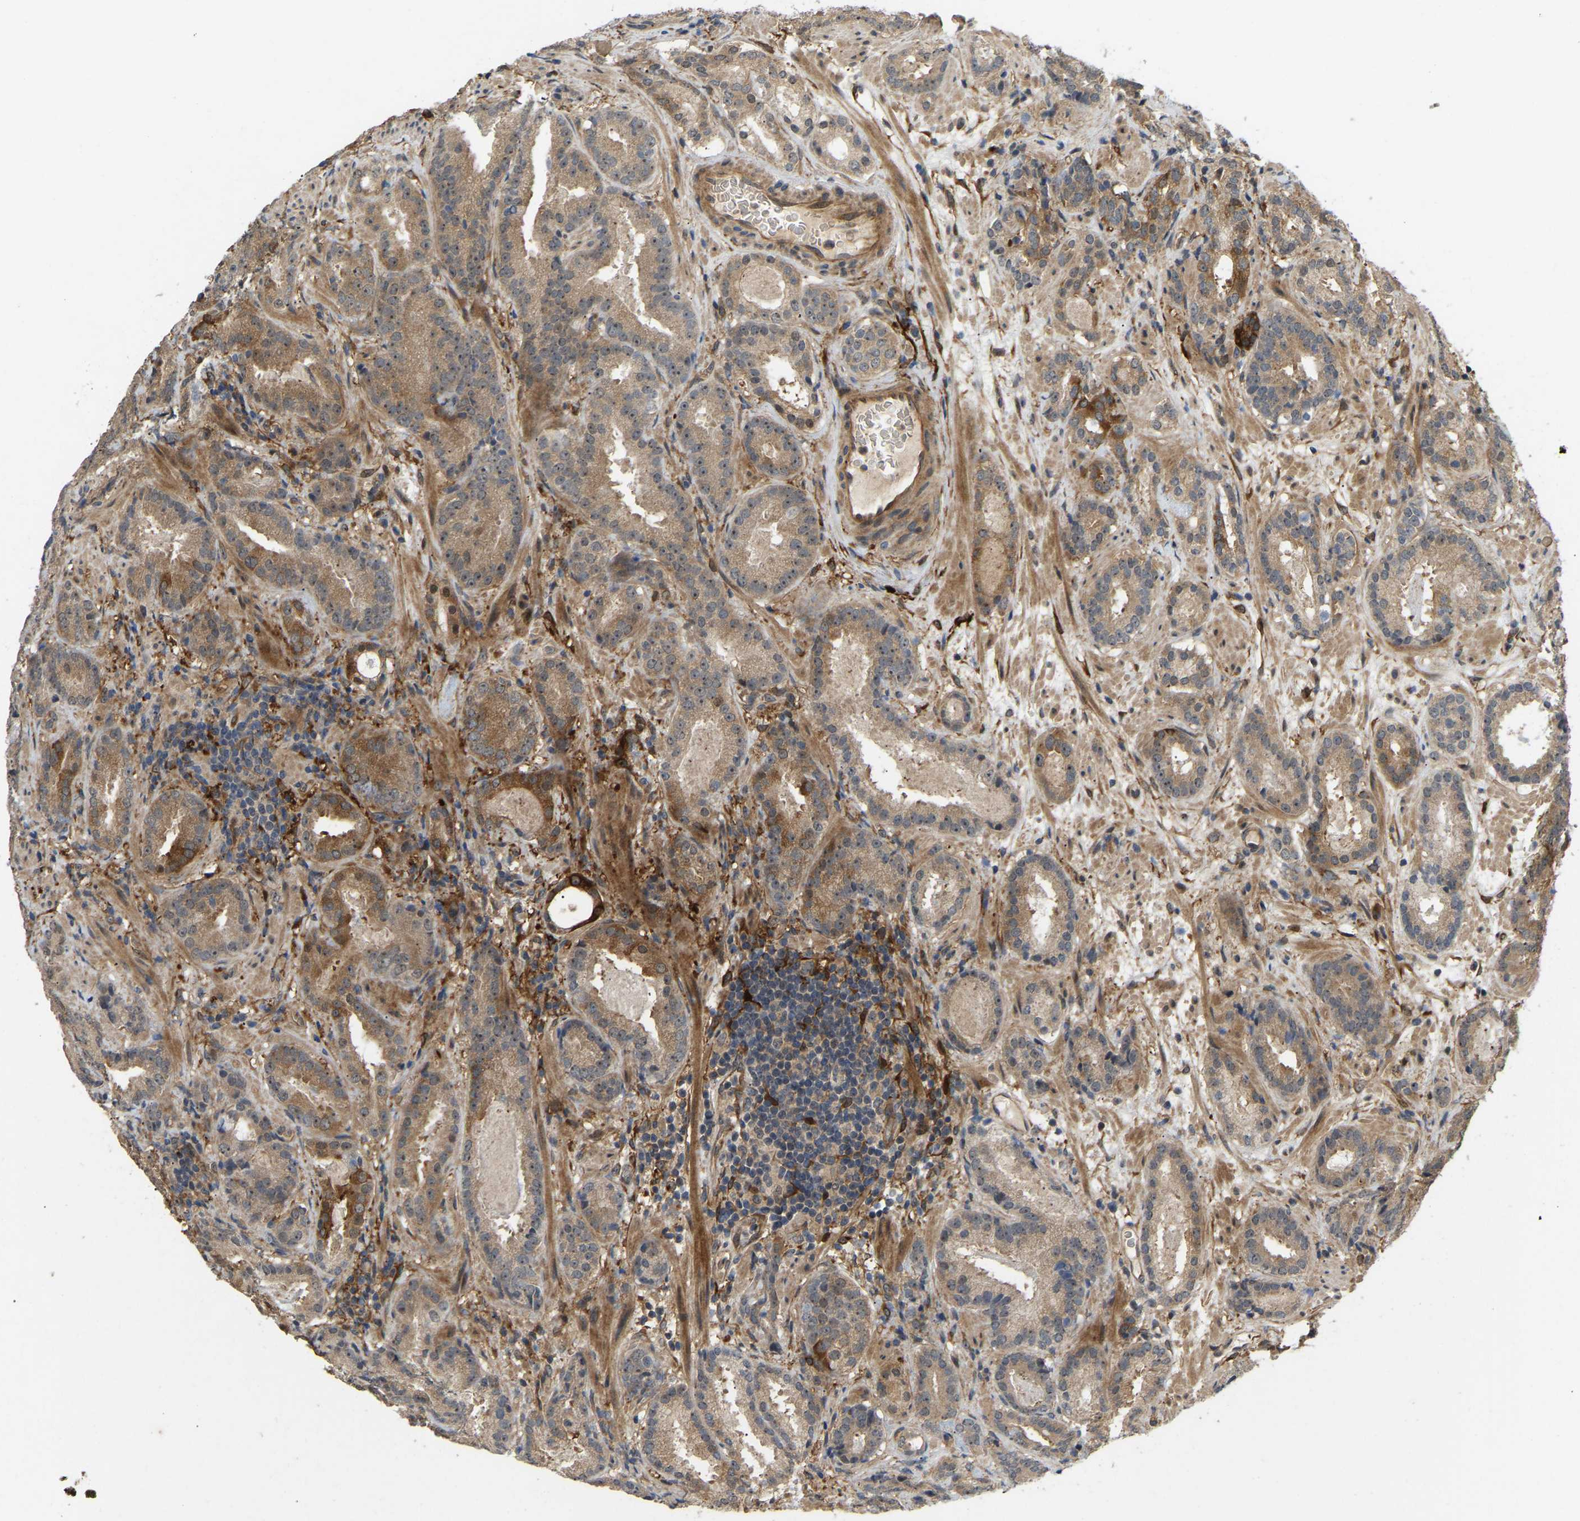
{"staining": {"intensity": "moderate", "quantity": ">75%", "location": "cytoplasmic/membranous,nuclear"}, "tissue": "prostate cancer", "cell_type": "Tumor cells", "image_type": "cancer", "snomed": [{"axis": "morphology", "description": "Adenocarcinoma, Low grade"}, {"axis": "topography", "description": "Prostate"}], "caption": "Prostate cancer stained with IHC displays moderate cytoplasmic/membranous and nuclear expression in about >75% of tumor cells.", "gene": "LIMK2", "patient": {"sex": "male", "age": 69}}